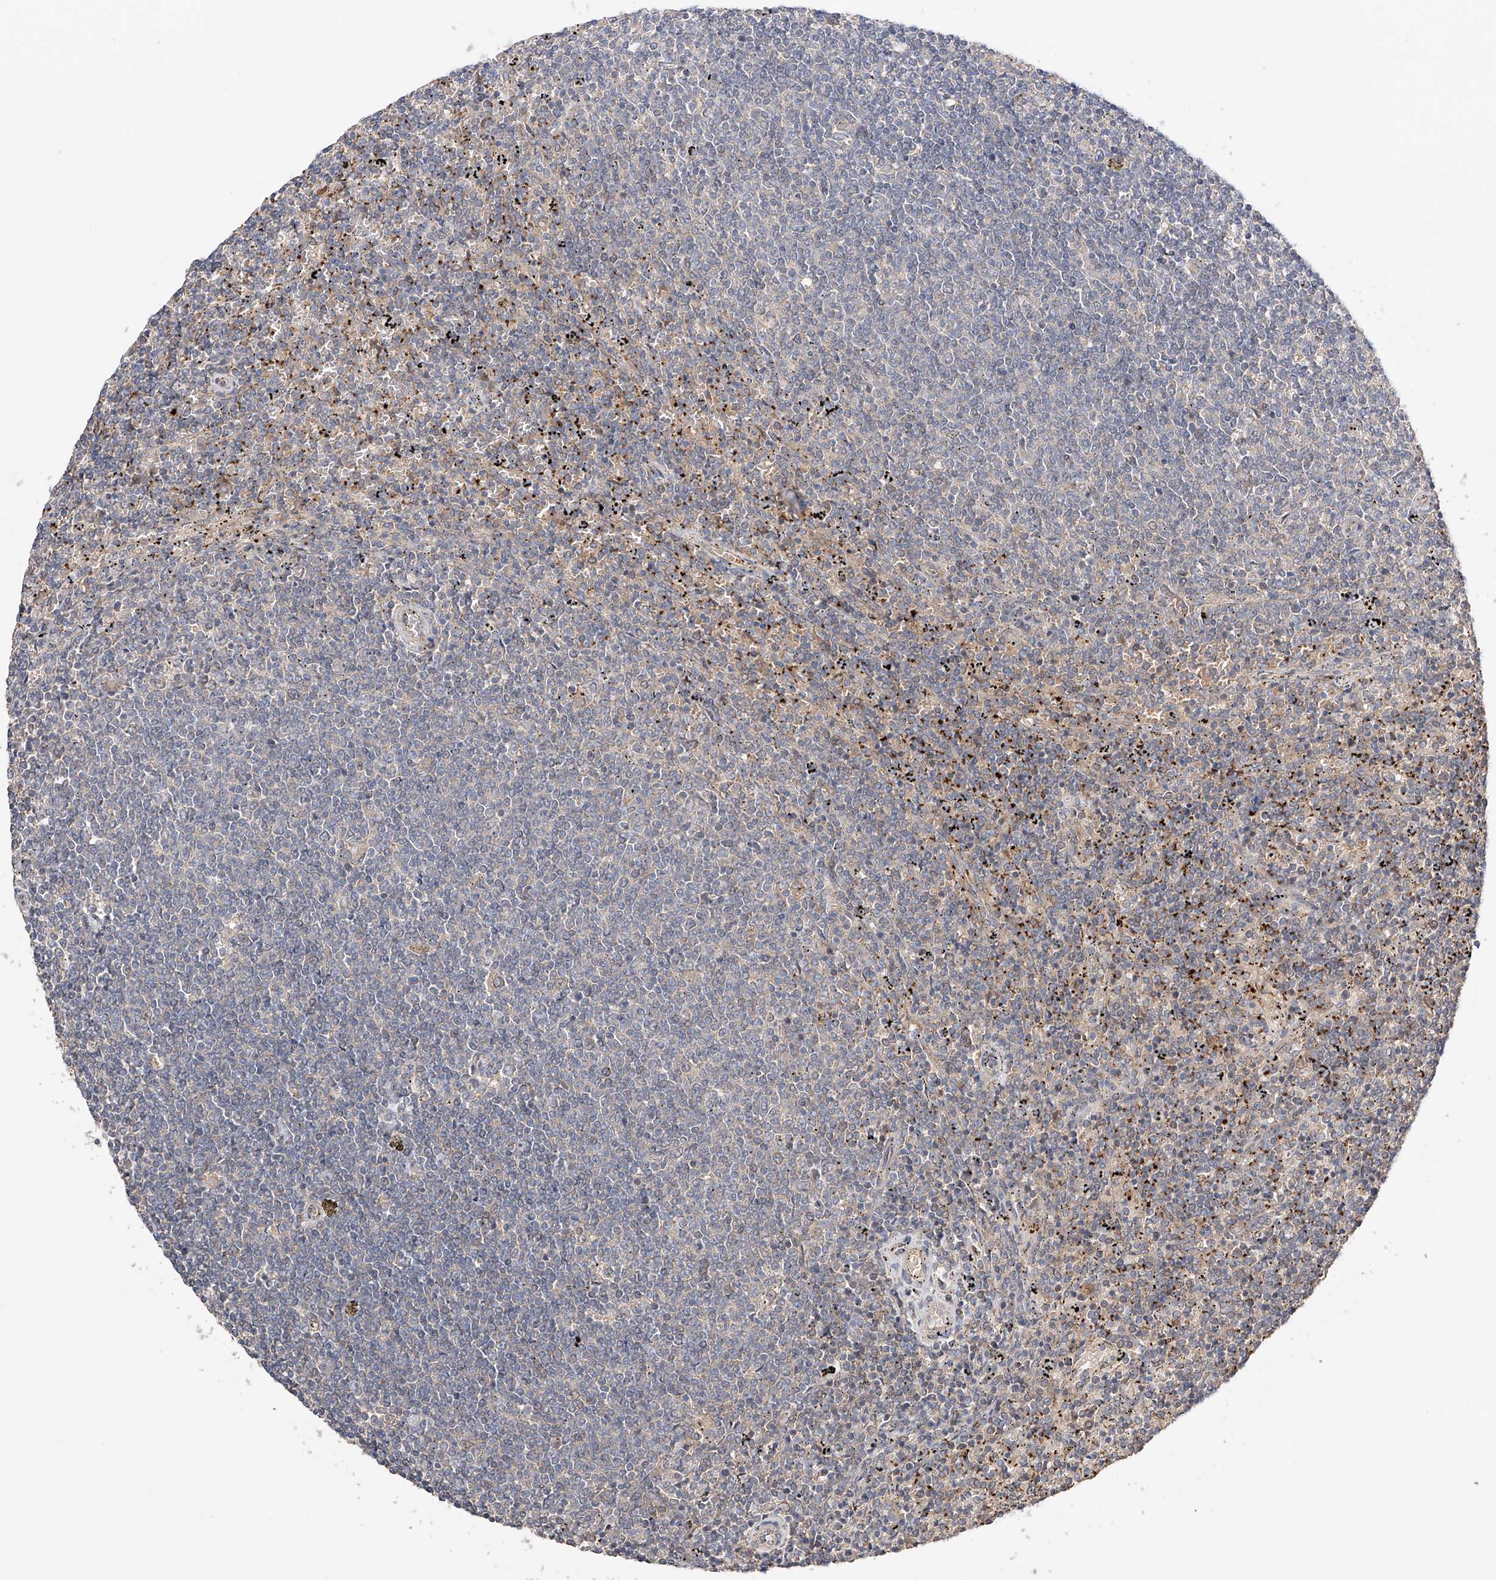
{"staining": {"intensity": "negative", "quantity": "none", "location": "none"}, "tissue": "lymphoma", "cell_type": "Tumor cells", "image_type": "cancer", "snomed": [{"axis": "morphology", "description": "Malignant lymphoma, non-Hodgkin's type, Low grade"}, {"axis": "topography", "description": "Spleen"}], "caption": "Tumor cells show no significant expression in lymphoma. (IHC, brightfield microscopy, high magnification).", "gene": "ZFHX2", "patient": {"sex": "female", "age": 50}}